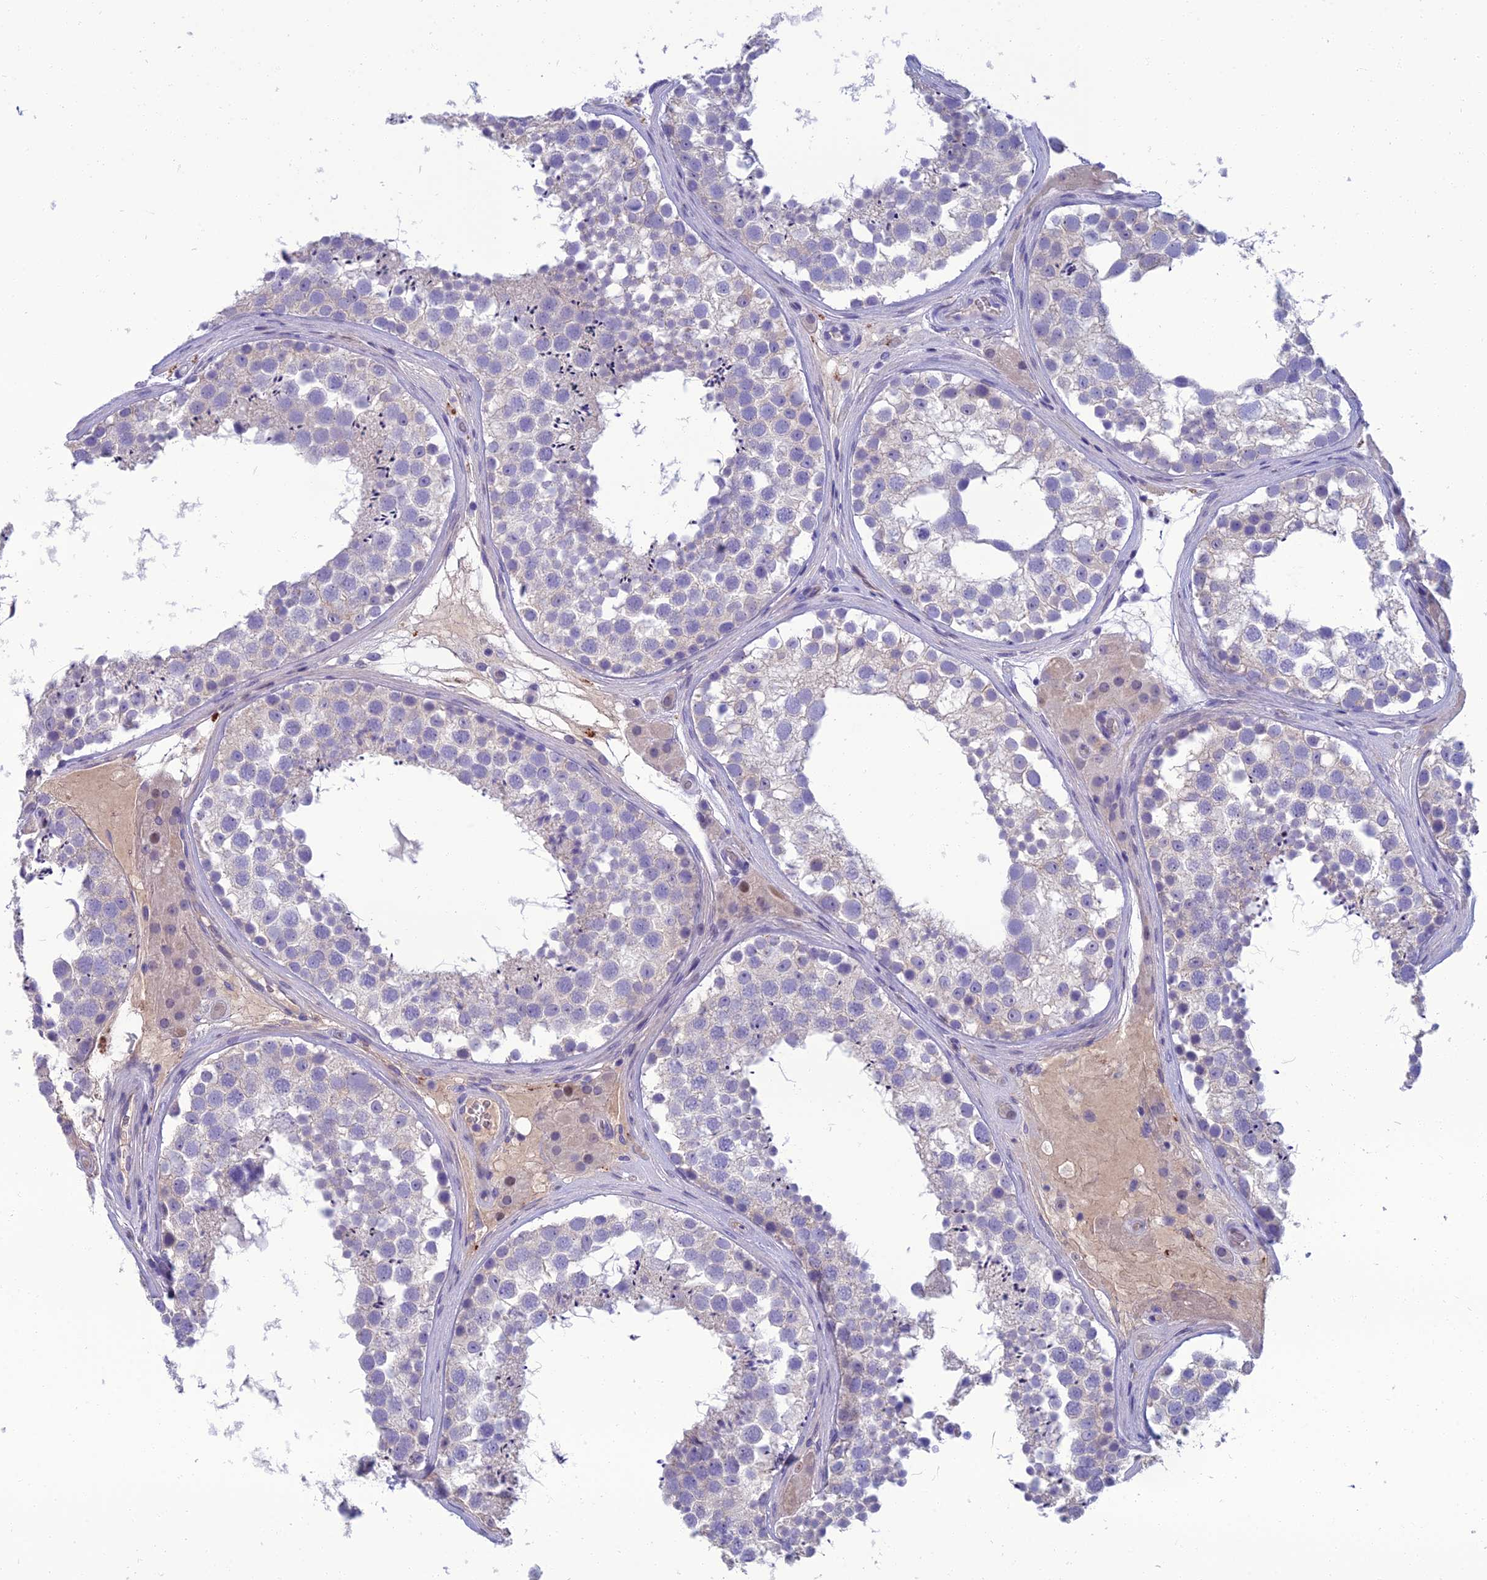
{"staining": {"intensity": "weak", "quantity": "<25%", "location": "nuclear"}, "tissue": "testis", "cell_type": "Cells in seminiferous ducts", "image_type": "normal", "snomed": [{"axis": "morphology", "description": "Normal tissue, NOS"}, {"axis": "topography", "description": "Testis"}], "caption": "Immunohistochemical staining of normal human testis reveals no significant positivity in cells in seminiferous ducts. (DAB (3,3'-diaminobenzidine) immunohistochemistry visualized using brightfield microscopy, high magnification).", "gene": "SPTLC3", "patient": {"sex": "male", "age": 46}}